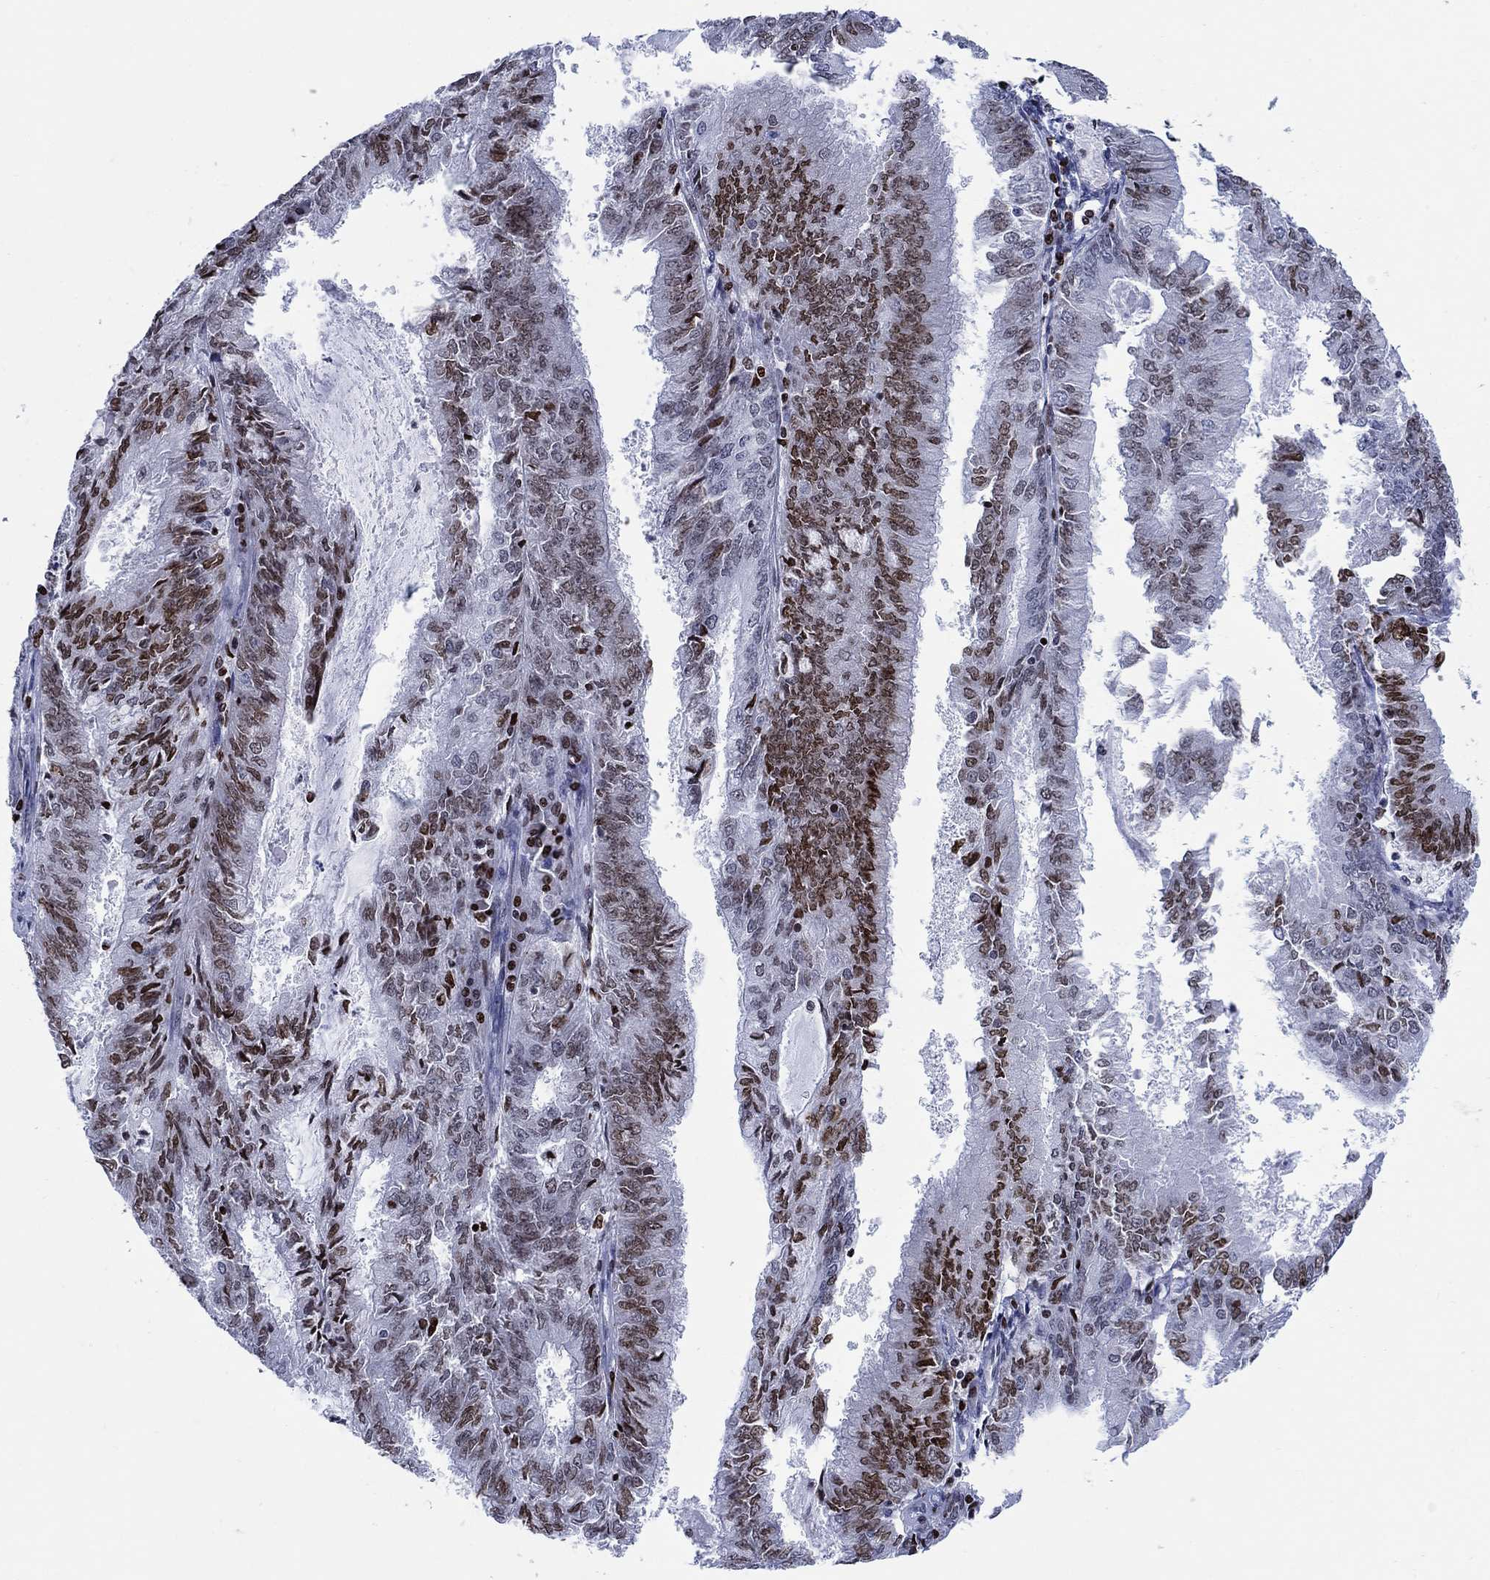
{"staining": {"intensity": "strong", "quantity": "<25%", "location": "nuclear"}, "tissue": "endometrial cancer", "cell_type": "Tumor cells", "image_type": "cancer", "snomed": [{"axis": "morphology", "description": "Adenocarcinoma, NOS"}, {"axis": "topography", "description": "Endometrium"}], "caption": "This micrograph reveals endometrial cancer (adenocarcinoma) stained with immunohistochemistry to label a protein in brown. The nuclear of tumor cells show strong positivity for the protein. Nuclei are counter-stained blue.", "gene": "HMGA1", "patient": {"sex": "female", "age": 57}}